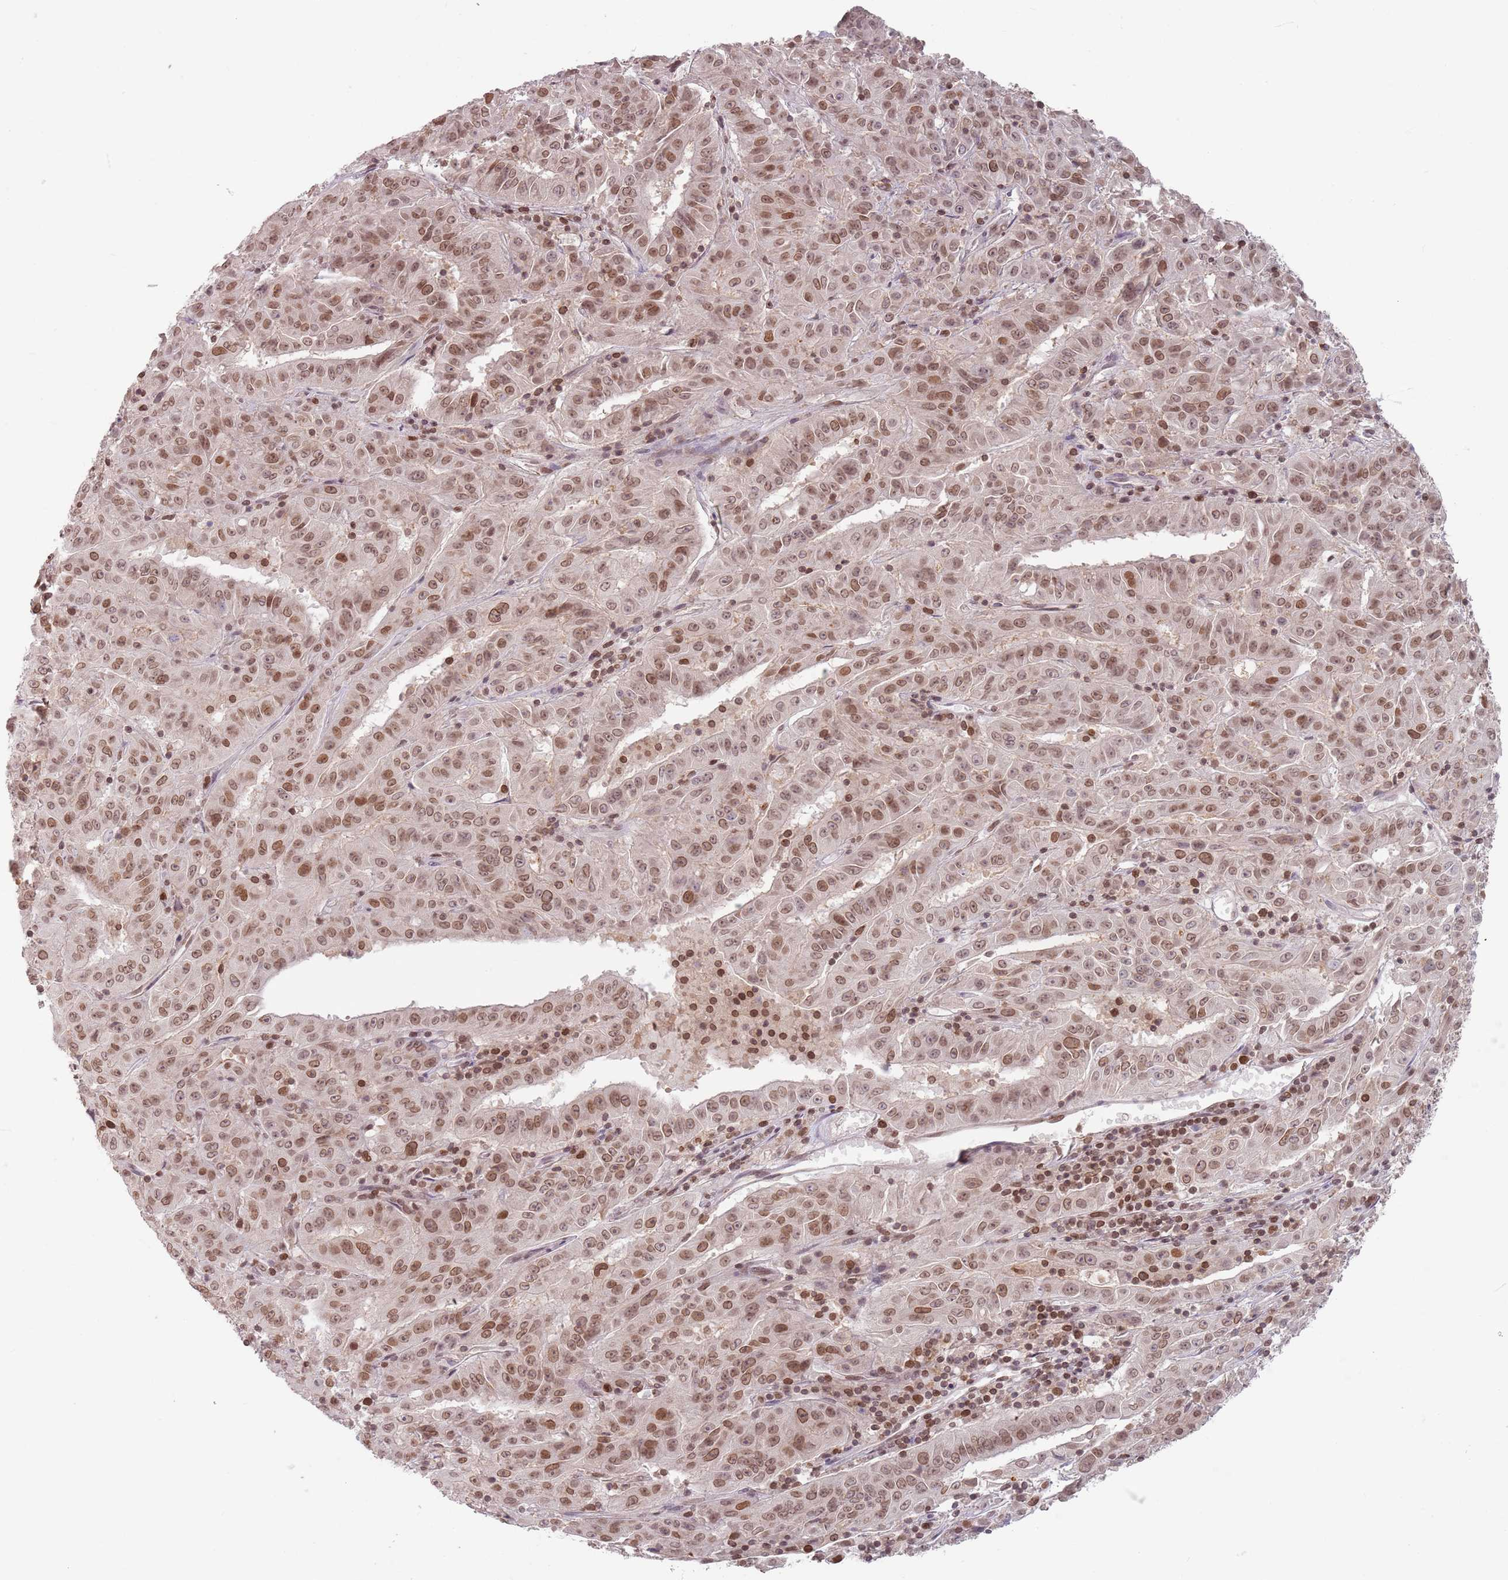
{"staining": {"intensity": "moderate", "quantity": ">75%", "location": "cytoplasmic/membranous,nuclear"}, "tissue": "pancreatic cancer", "cell_type": "Tumor cells", "image_type": "cancer", "snomed": [{"axis": "morphology", "description": "Adenocarcinoma, NOS"}, {"axis": "topography", "description": "Pancreas"}], "caption": "The micrograph demonstrates a brown stain indicating the presence of a protein in the cytoplasmic/membranous and nuclear of tumor cells in pancreatic cancer. Using DAB (brown) and hematoxylin (blue) stains, captured at high magnification using brightfield microscopy.", "gene": "NUP50", "patient": {"sex": "male", "age": 63}}